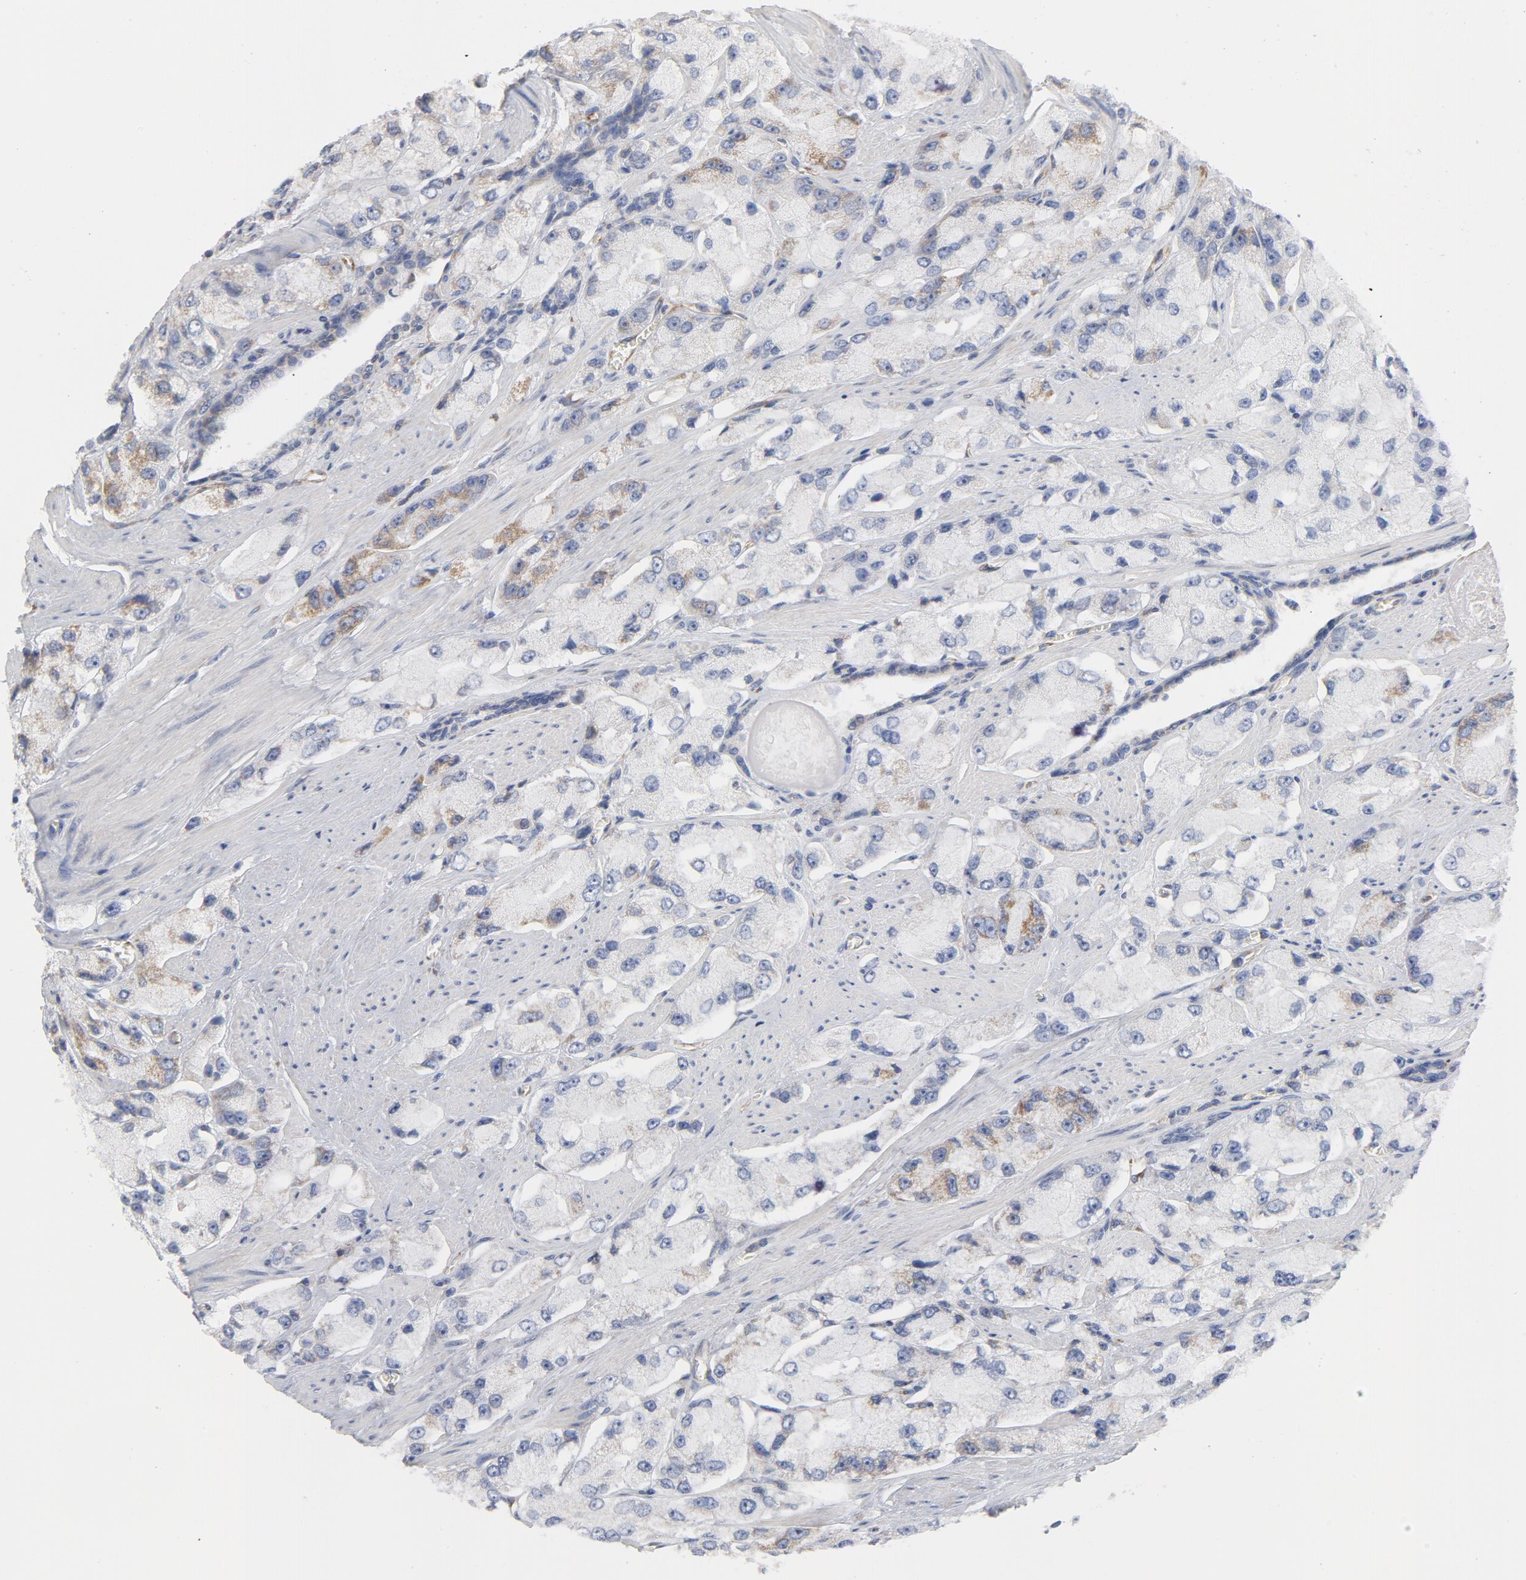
{"staining": {"intensity": "weak", "quantity": "<25%", "location": "cytoplasmic/membranous"}, "tissue": "prostate cancer", "cell_type": "Tumor cells", "image_type": "cancer", "snomed": [{"axis": "morphology", "description": "Adenocarcinoma, High grade"}, {"axis": "topography", "description": "Prostate"}], "caption": "An immunohistochemistry (IHC) micrograph of adenocarcinoma (high-grade) (prostate) is shown. There is no staining in tumor cells of adenocarcinoma (high-grade) (prostate). (DAB immunohistochemistry with hematoxylin counter stain).", "gene": "OXA1L", "patient": {"sex": "male", "age": 58}}